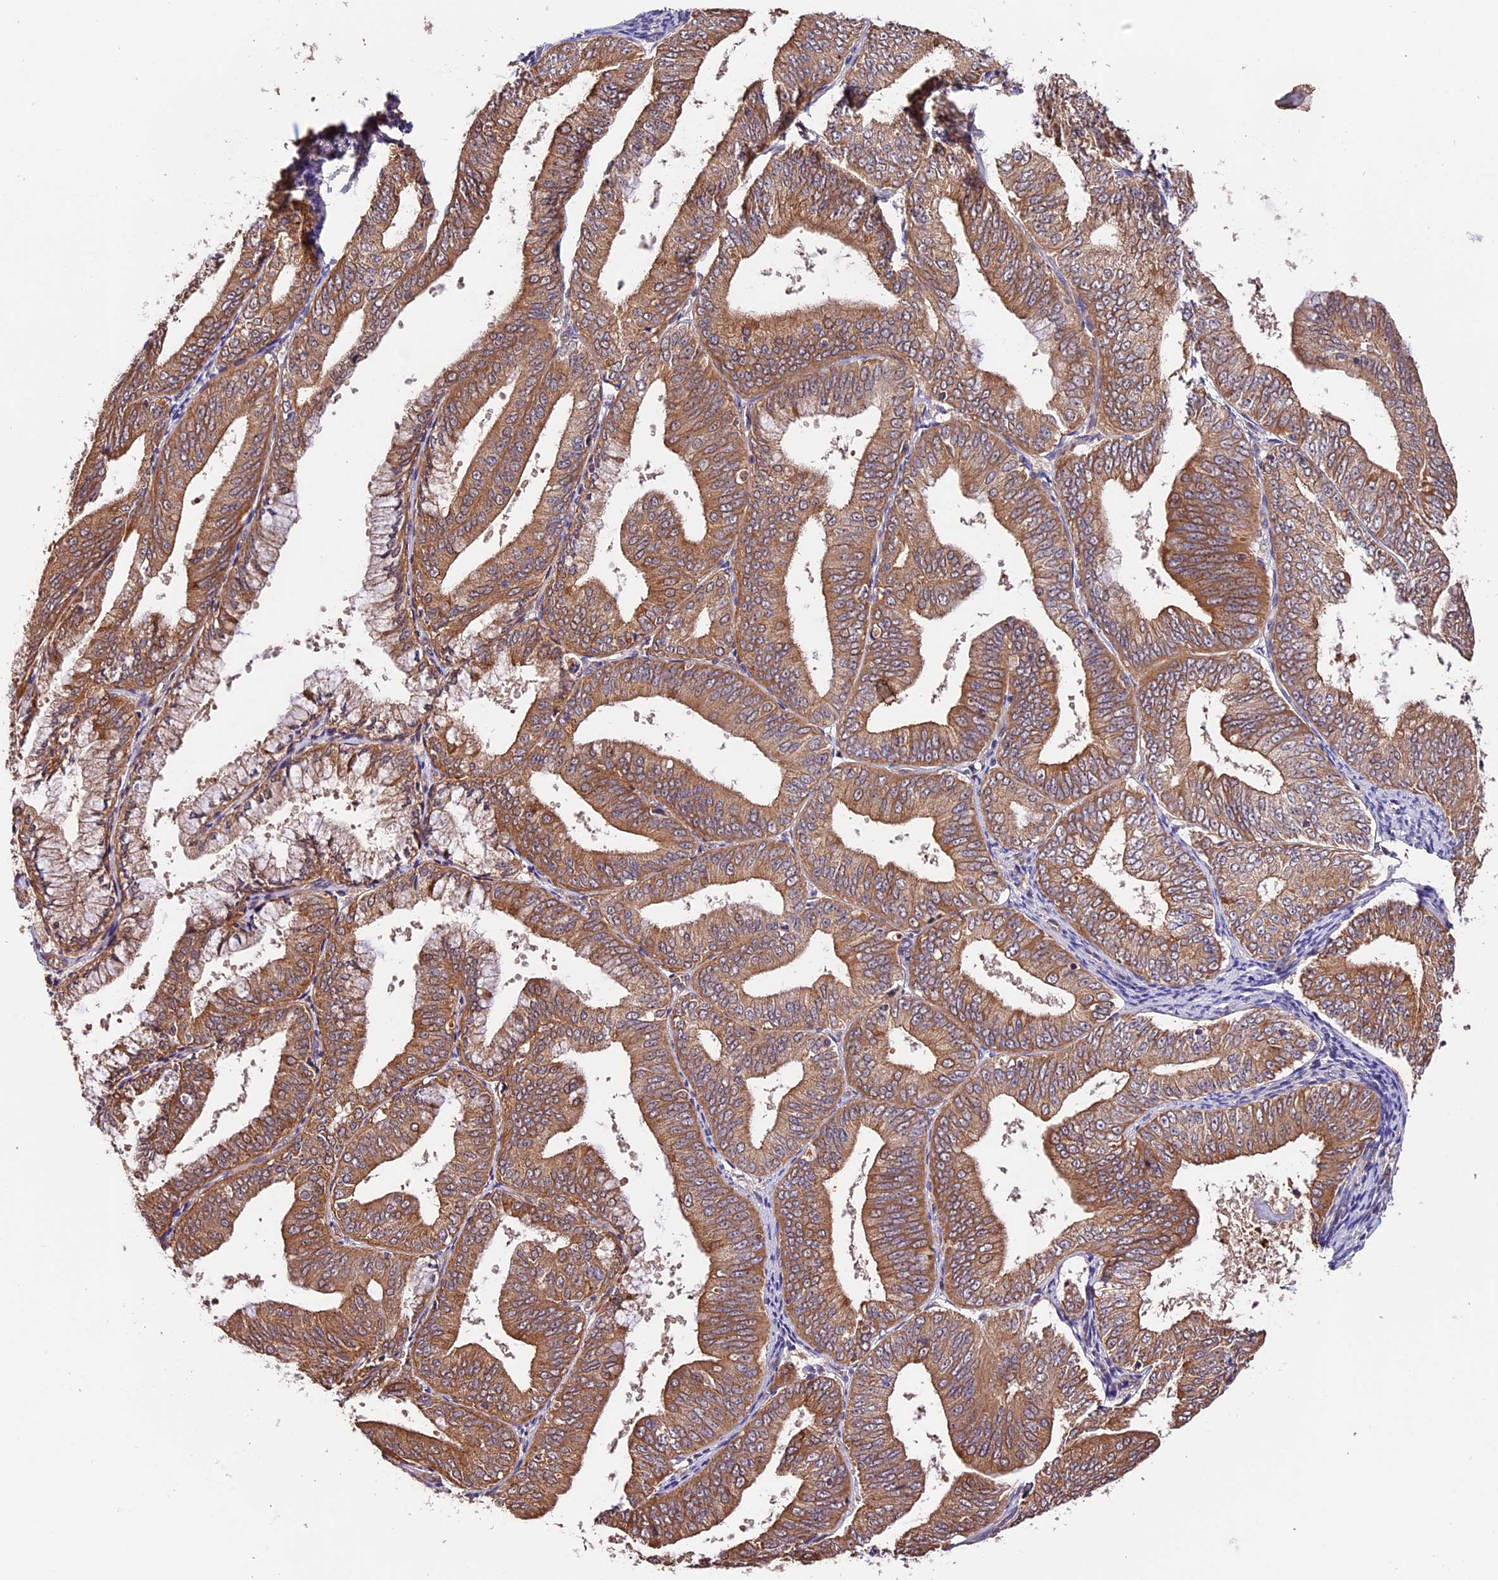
{"staining": {"intensity": "moderate", "quantity": ">75%", "location": "cytoplasmic/membranous"}, "tissue": "endometrial cancer", "cell_type": "Tumor cells", "image_type": "cancer", "snomed": [{"axis": "morphology", "description": "Adenocarcinoma, NOS"}, {"axis": "topography", "description": "Endometrium"}], "caption": "IHC micrograph of neoplastic tissue: human endometrial cancer (adenocarcinoma) stained using immunohistochemistry (IHC) reveals medium levels of moderate protein expression localized specifically in the cytoplasmic/membranous of tumor cells, appearing as a cytoplasmic/membranous brown color.", "gene": "CES3", "patient": {"sex": "female", "age": 63}}